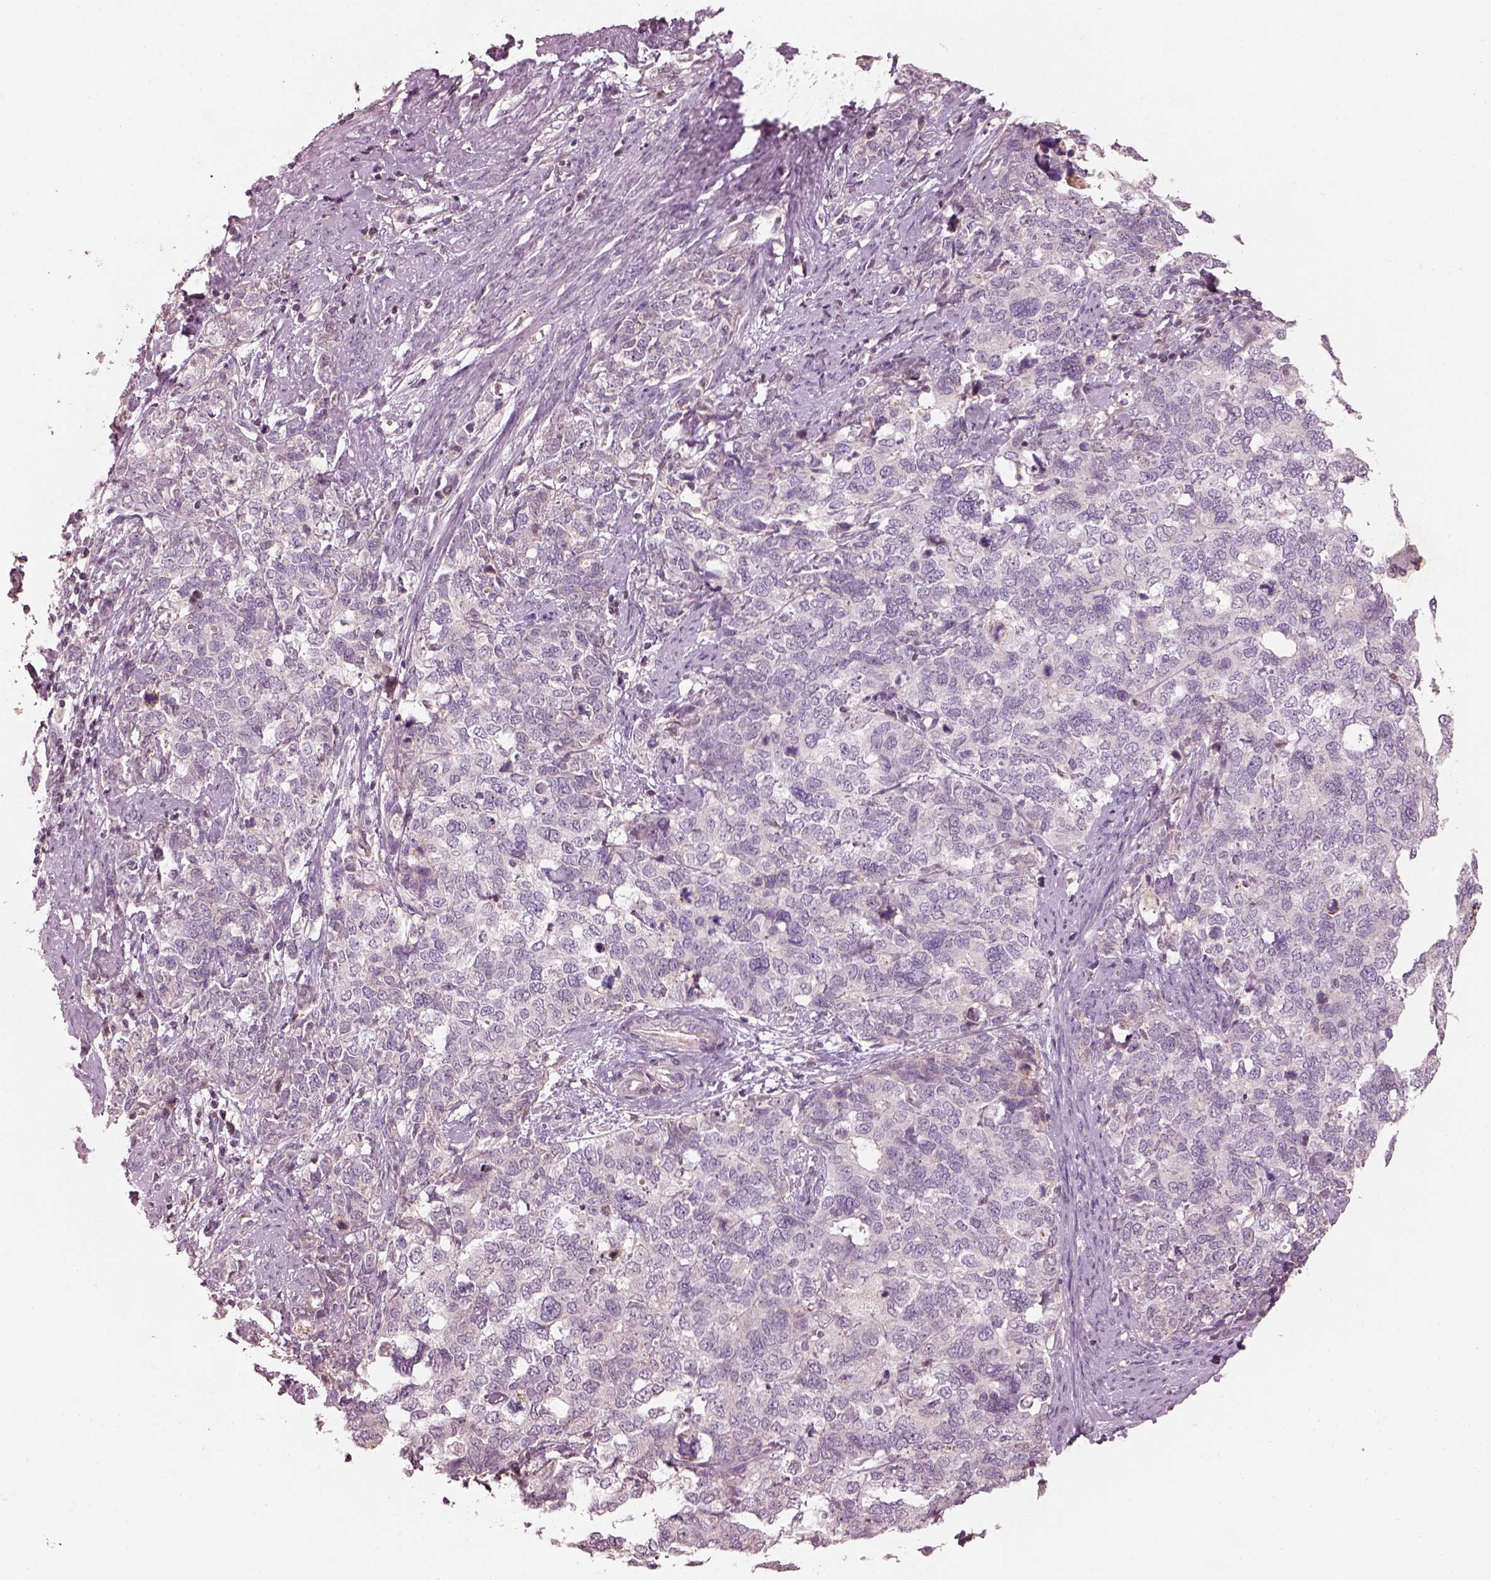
{"staining": {"intensity": "negative", "quantity": "none", "location": "none"}, "tissue": "cervical cancer", "cell_type": "Tumor cells", "image_type": "cancer", "snomed": [{"axis": "morphology", "description": "Squamous cell carcinoma, NOS"}, {"axis": "topography", "description": "Cervix"}], "caption": "Photomicrograph shows no protein staining in tumor cells of cervical cancer (squamous cell carcinoma) tissue.", "gene": "TLX3", "patient": {"sex": "female", "age": 63}}